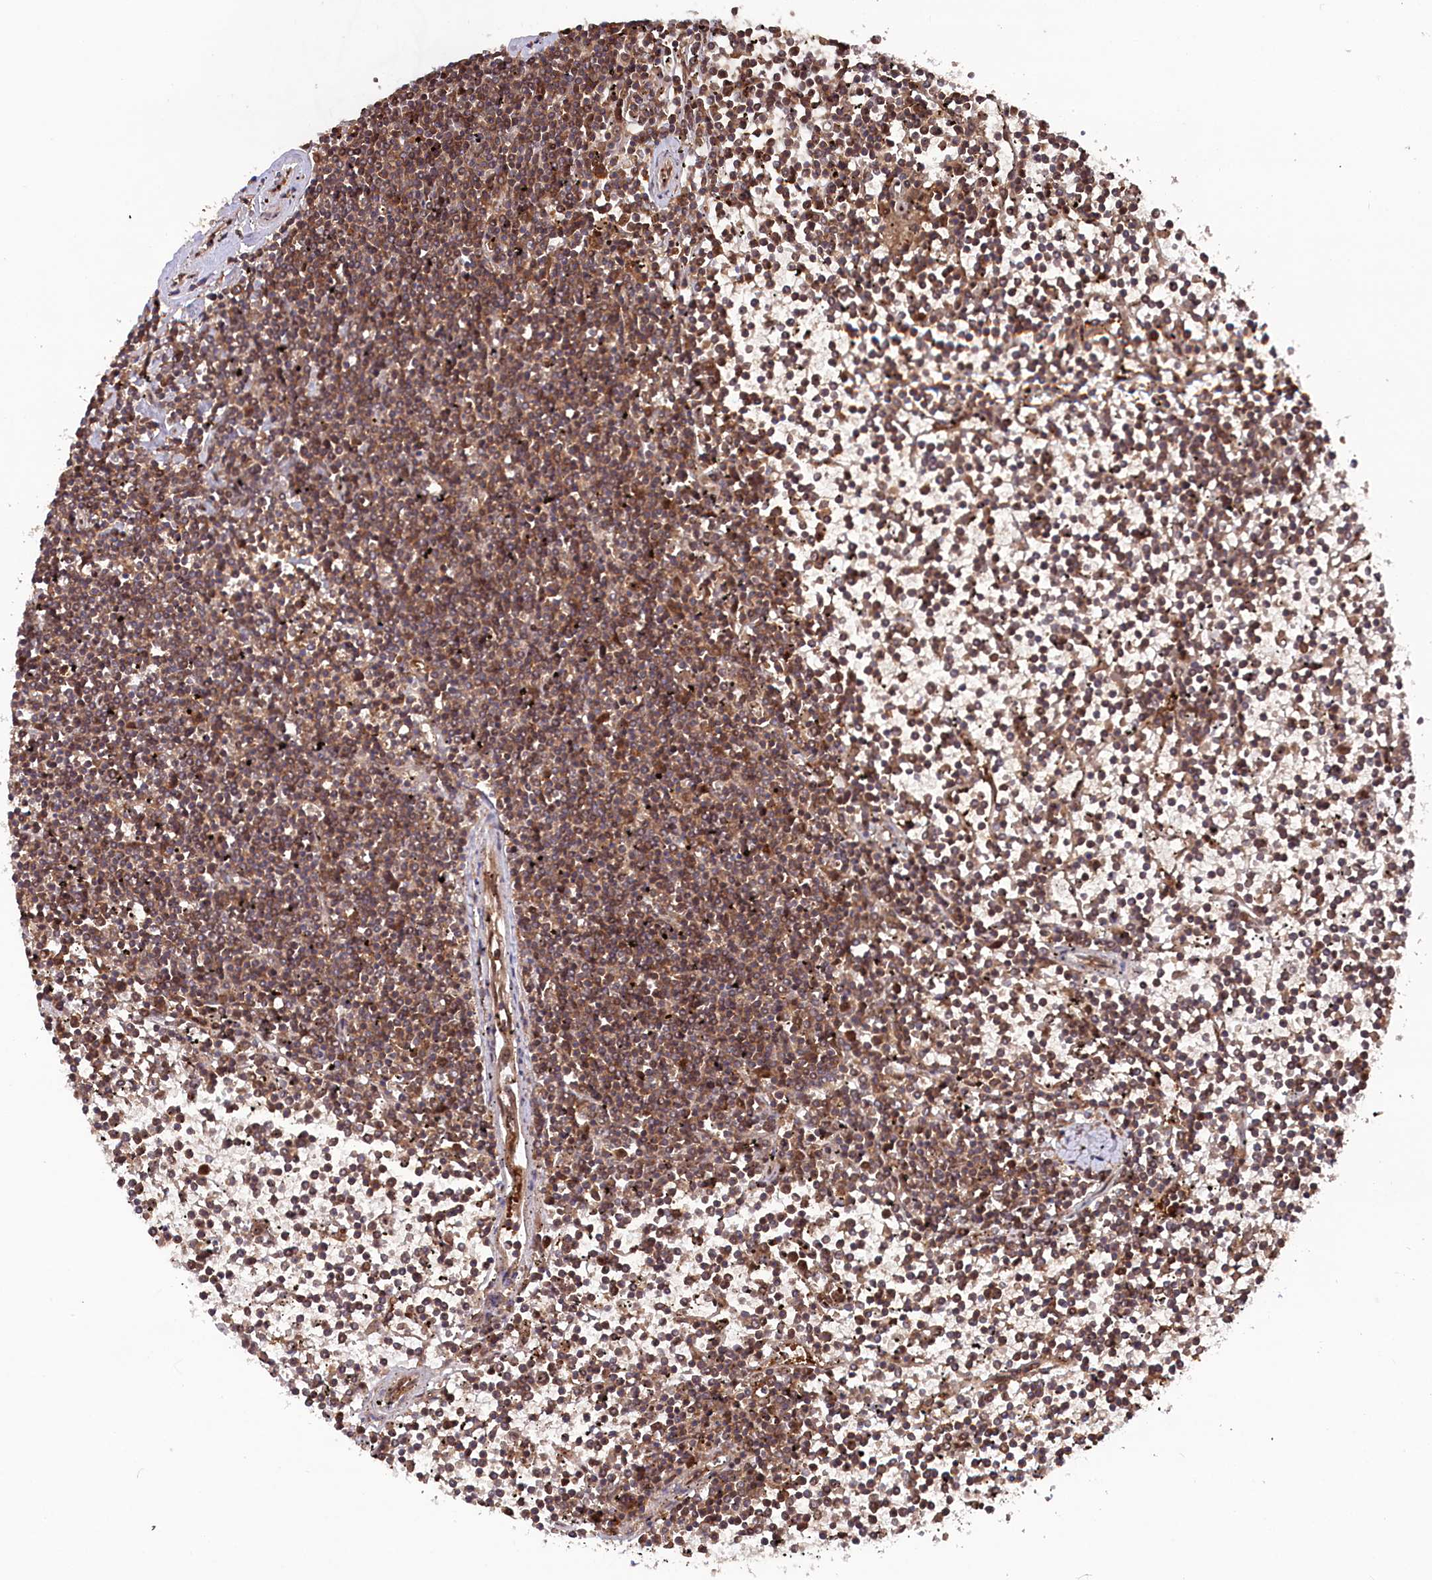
{"staining": {"intensity": "moderate", "quantity": "25%-75%", "location": "cytoplasmic/membranous"}, "tissue": "lymphoma", "cell_type": "Tumor cells", "image_type": "cancer", "snomed": [{"axis": "morphology", "description": "Malignant lymphoma, non-Hodgkin's type, Low grade"}, {"axis": "topography", "description": "Spleen"}], "caption": "Protein analysis of malignant lymphoma, non-Hodgkin's type (low-grade) tissue displays moderate cytoplasmic/membranous staining in about 25%-75% of tumor cells. Immunohistochemistry (ihc) stains the protein of interest in brown and the nuclei are stained blue.", "gene": "PSMA1", "patient": {"sex": "female", "age": 19}}